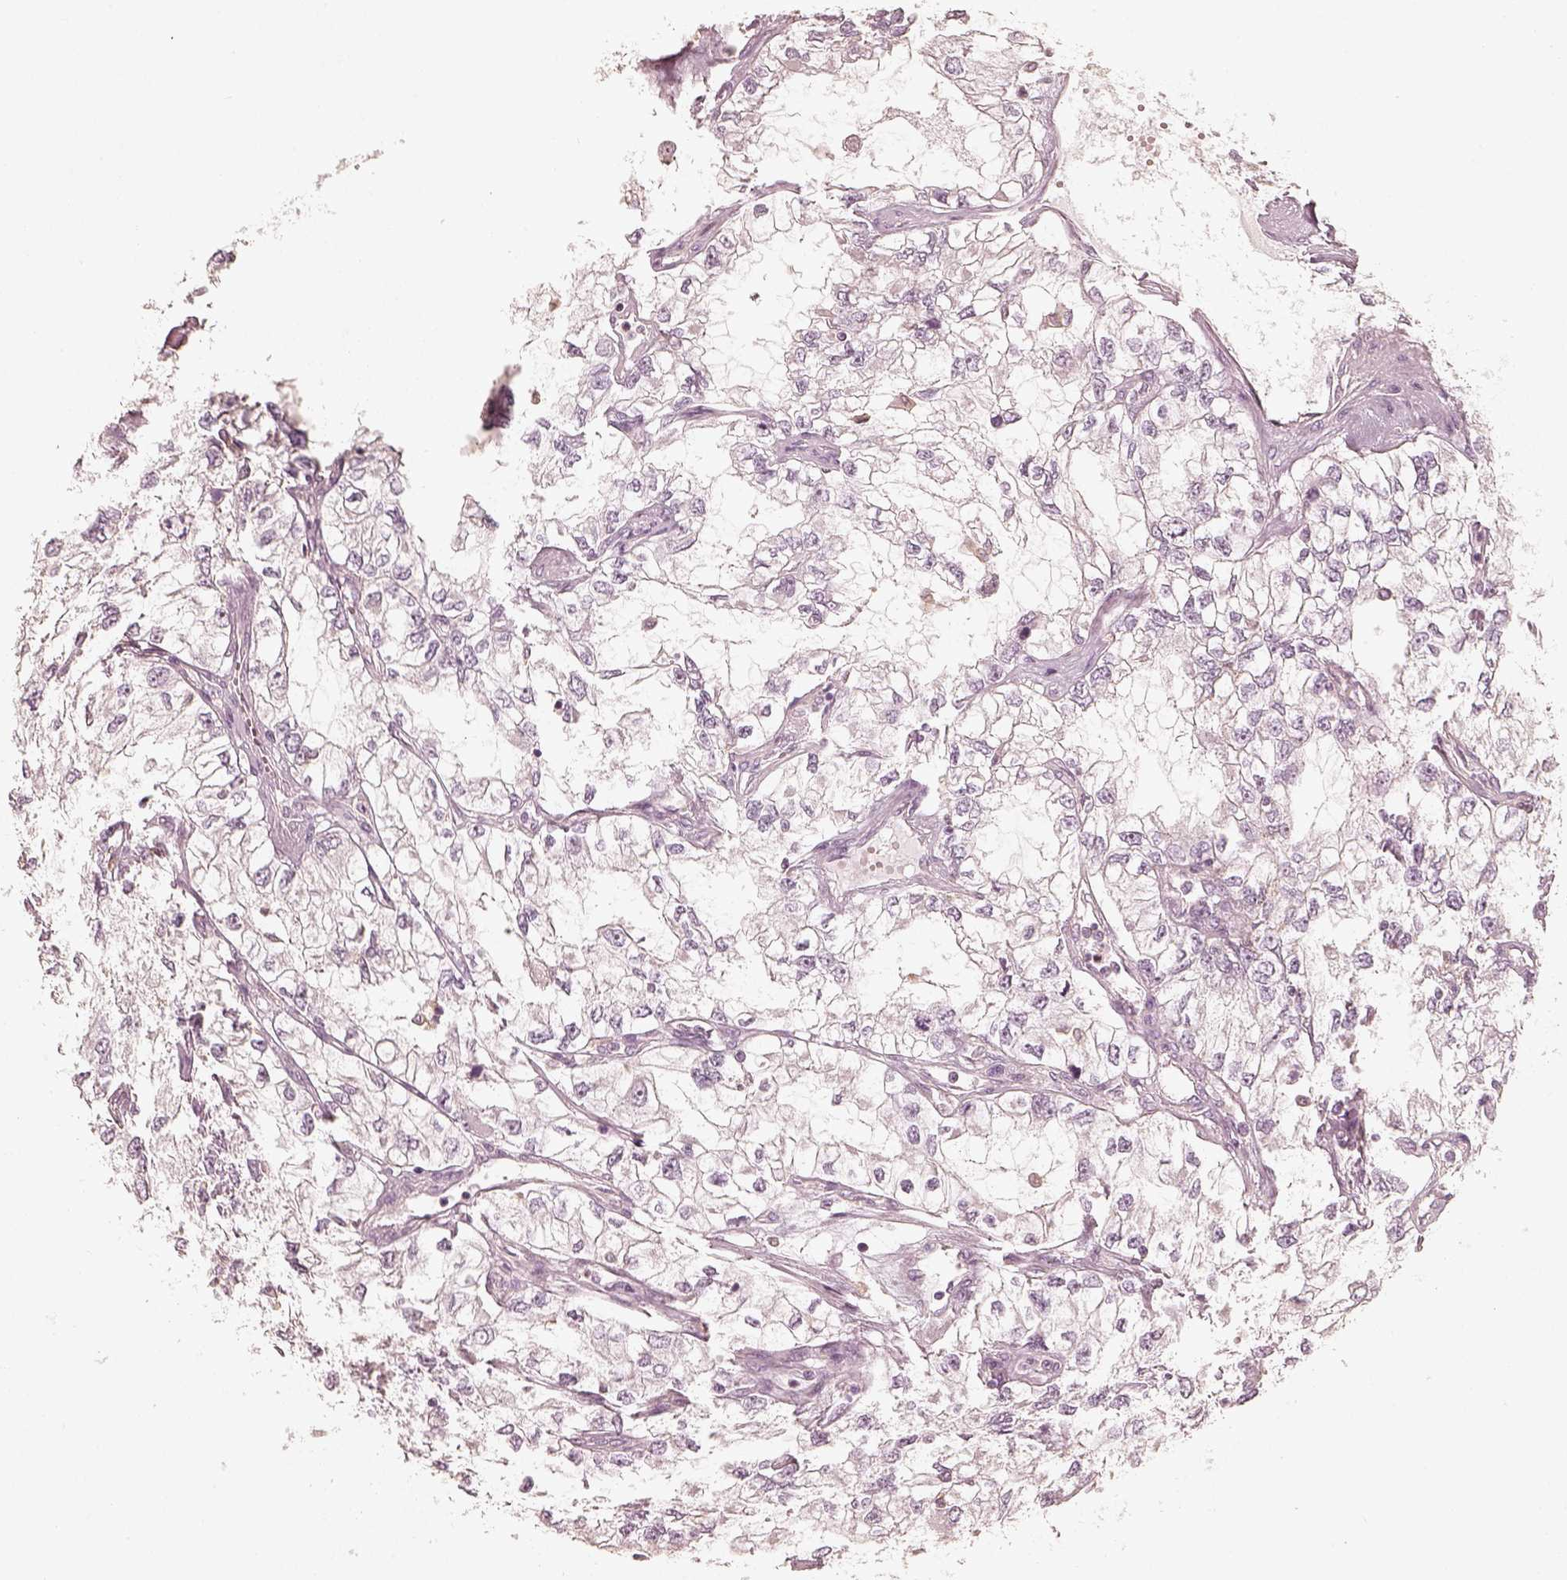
{"staining": {"intensity": "negative", "quantity": "none", "location": "none"}, "tissue": "renal cancer", "cell_type": "Tumor cells", "image_type": "cancer", "snomed": [{"axis": "morphology", "description": "Adenocarcinoma, NOS"}, {"axis": "topography", "description": "Kidney"}], "caption": "High power microscopy histopathology image of an IHC micrograph of renal cancer (adenocarcinoma), revealing no significant expression in tumor cells.", "gene": "FMNL2", "patient": {"sex": "female", "age": 59}}